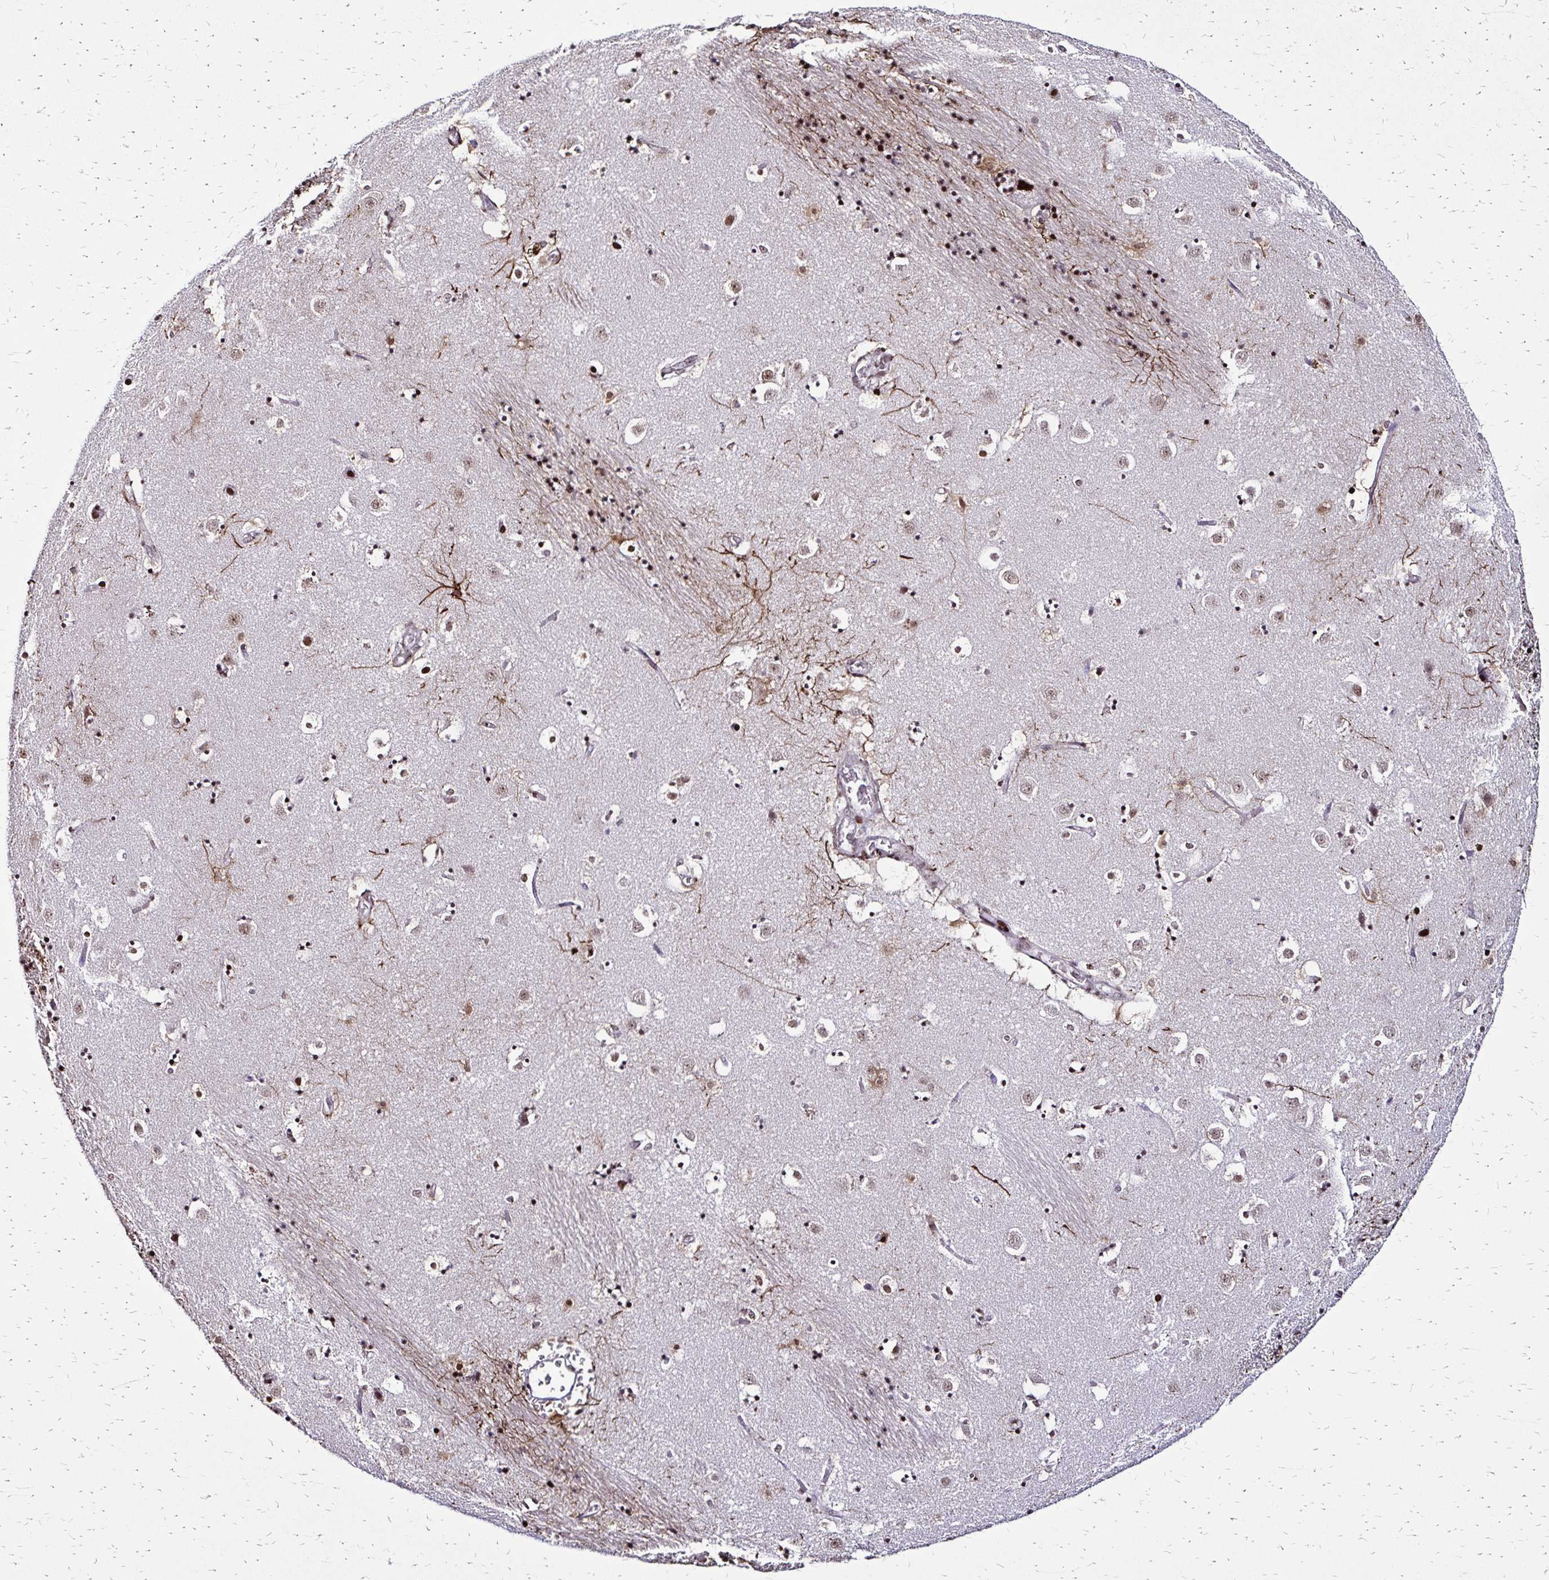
{"staining": {"intensity": "strong", "quantity": "<25%", "location": "cytoplasmic/membranous,nuclear"}, "tissue": "caudate", "cell_type": "Glial cells", "image_type": "normal", "snomed": [{"axis": "morphology", "description": "Normal tissue, NOS"}, {"axis": "topography", "description": "Lateral ventricle wall"}], "caption": "IHC photomicrograph of normal human caudate stained for a protein (brown), which displays medium levels of strong cytoplasmic/membranous,nuclear expression in about <25% of glial cells.", "gene": "TOB1", "patient": {"sex": "male", "age": 58}}